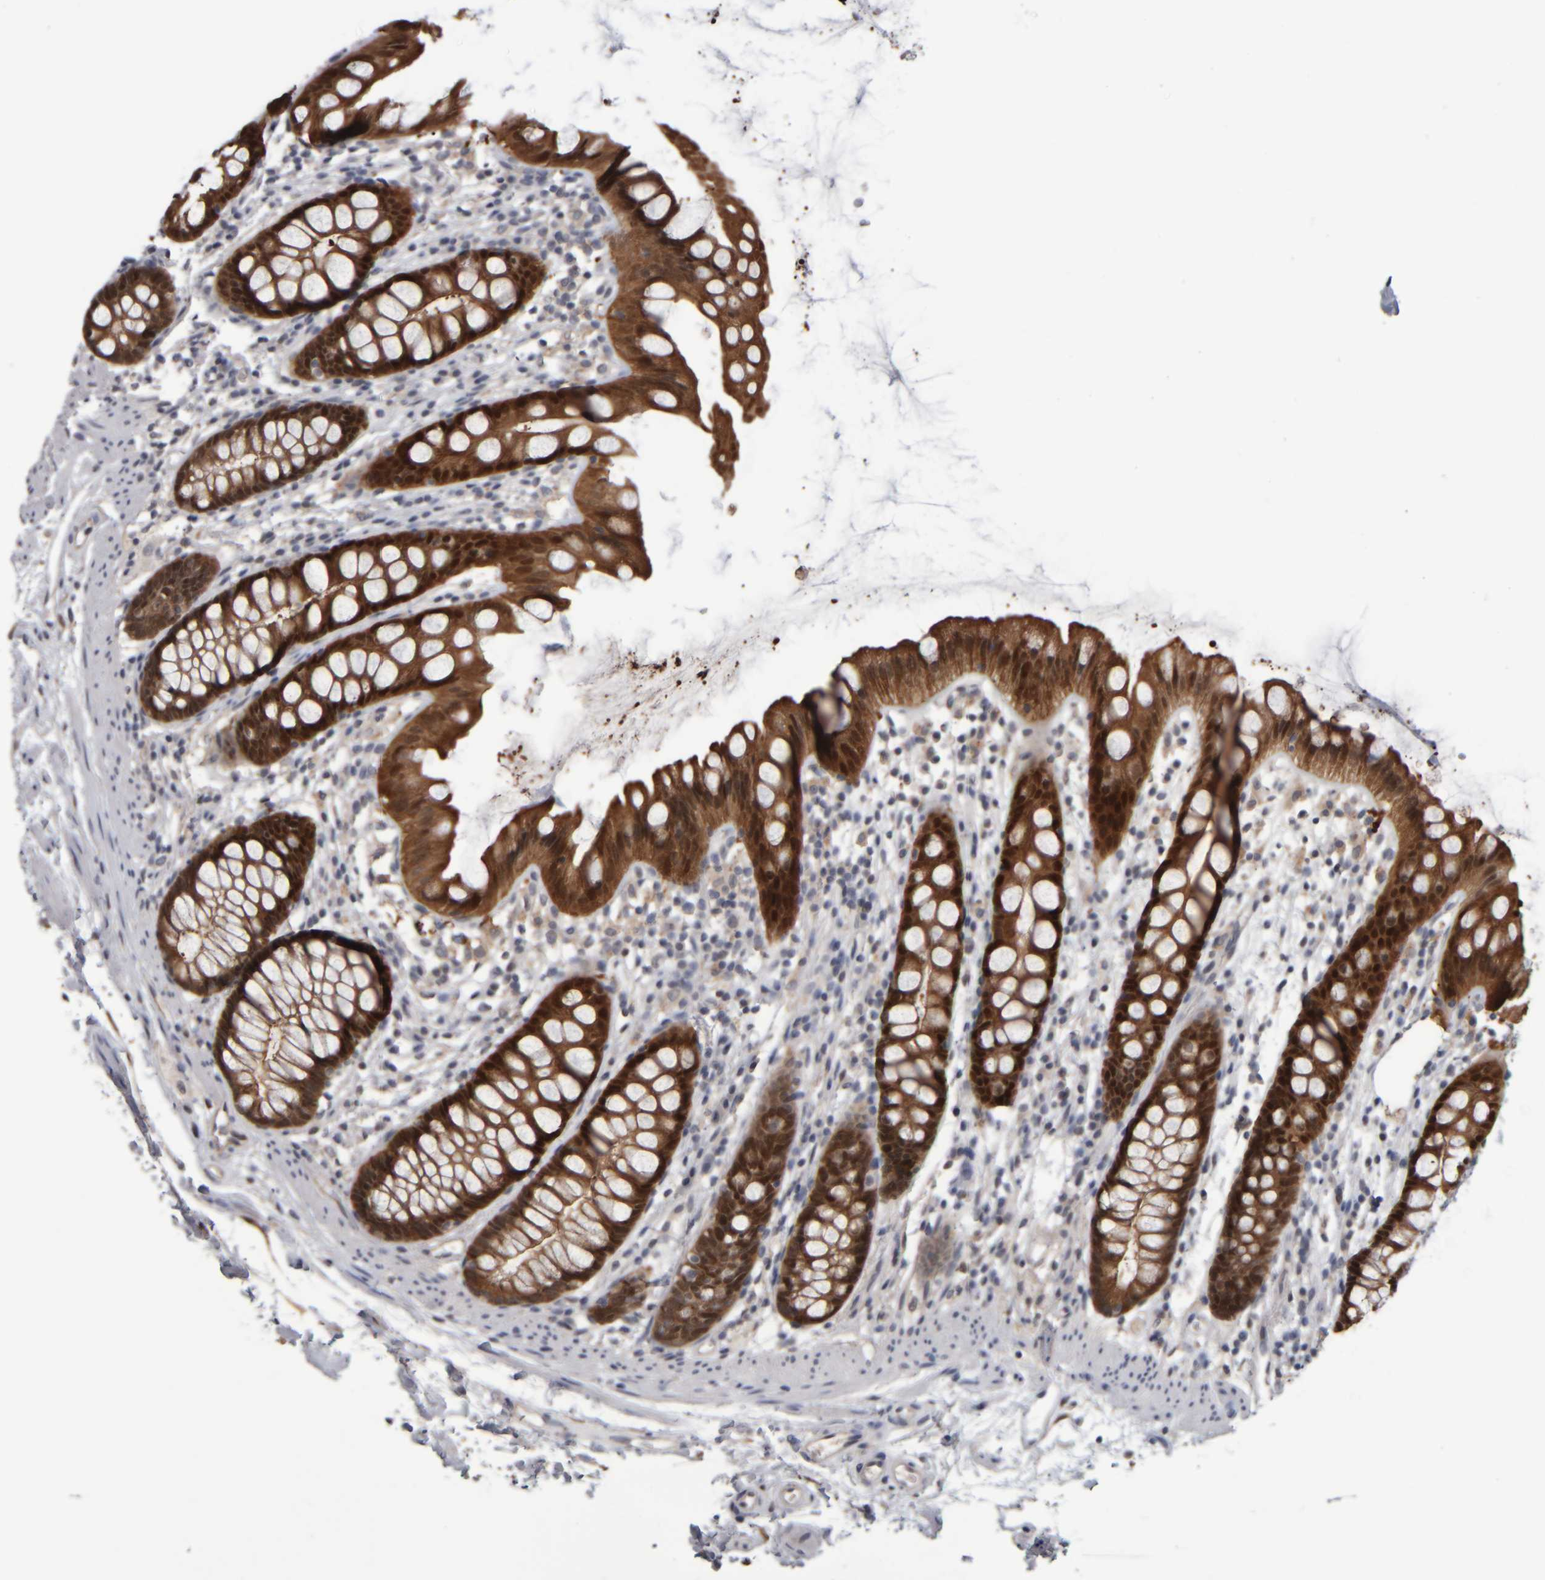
{"staining": {"intensity": "strong", "quantity": ">75%", "location": "cytoplasmic/membranous,nuclear"}, "tissue": "rectum", "cell_type": "Glandular cells", "image_type": "normal", "snomed": [{"axis": "morphology", "description": "Normal tissue, NOS"}, {"axis": "topography", "description": "Rectum"}], "caption": "Approximately >75% of glandular cells in normal human rectum show strong cytoplasmic/membranous,nuclear protein staining as visualized by brown immunohistochemical staining.", "gene": "COL14A1", "patient": {"sex": "female", "age": 65}}